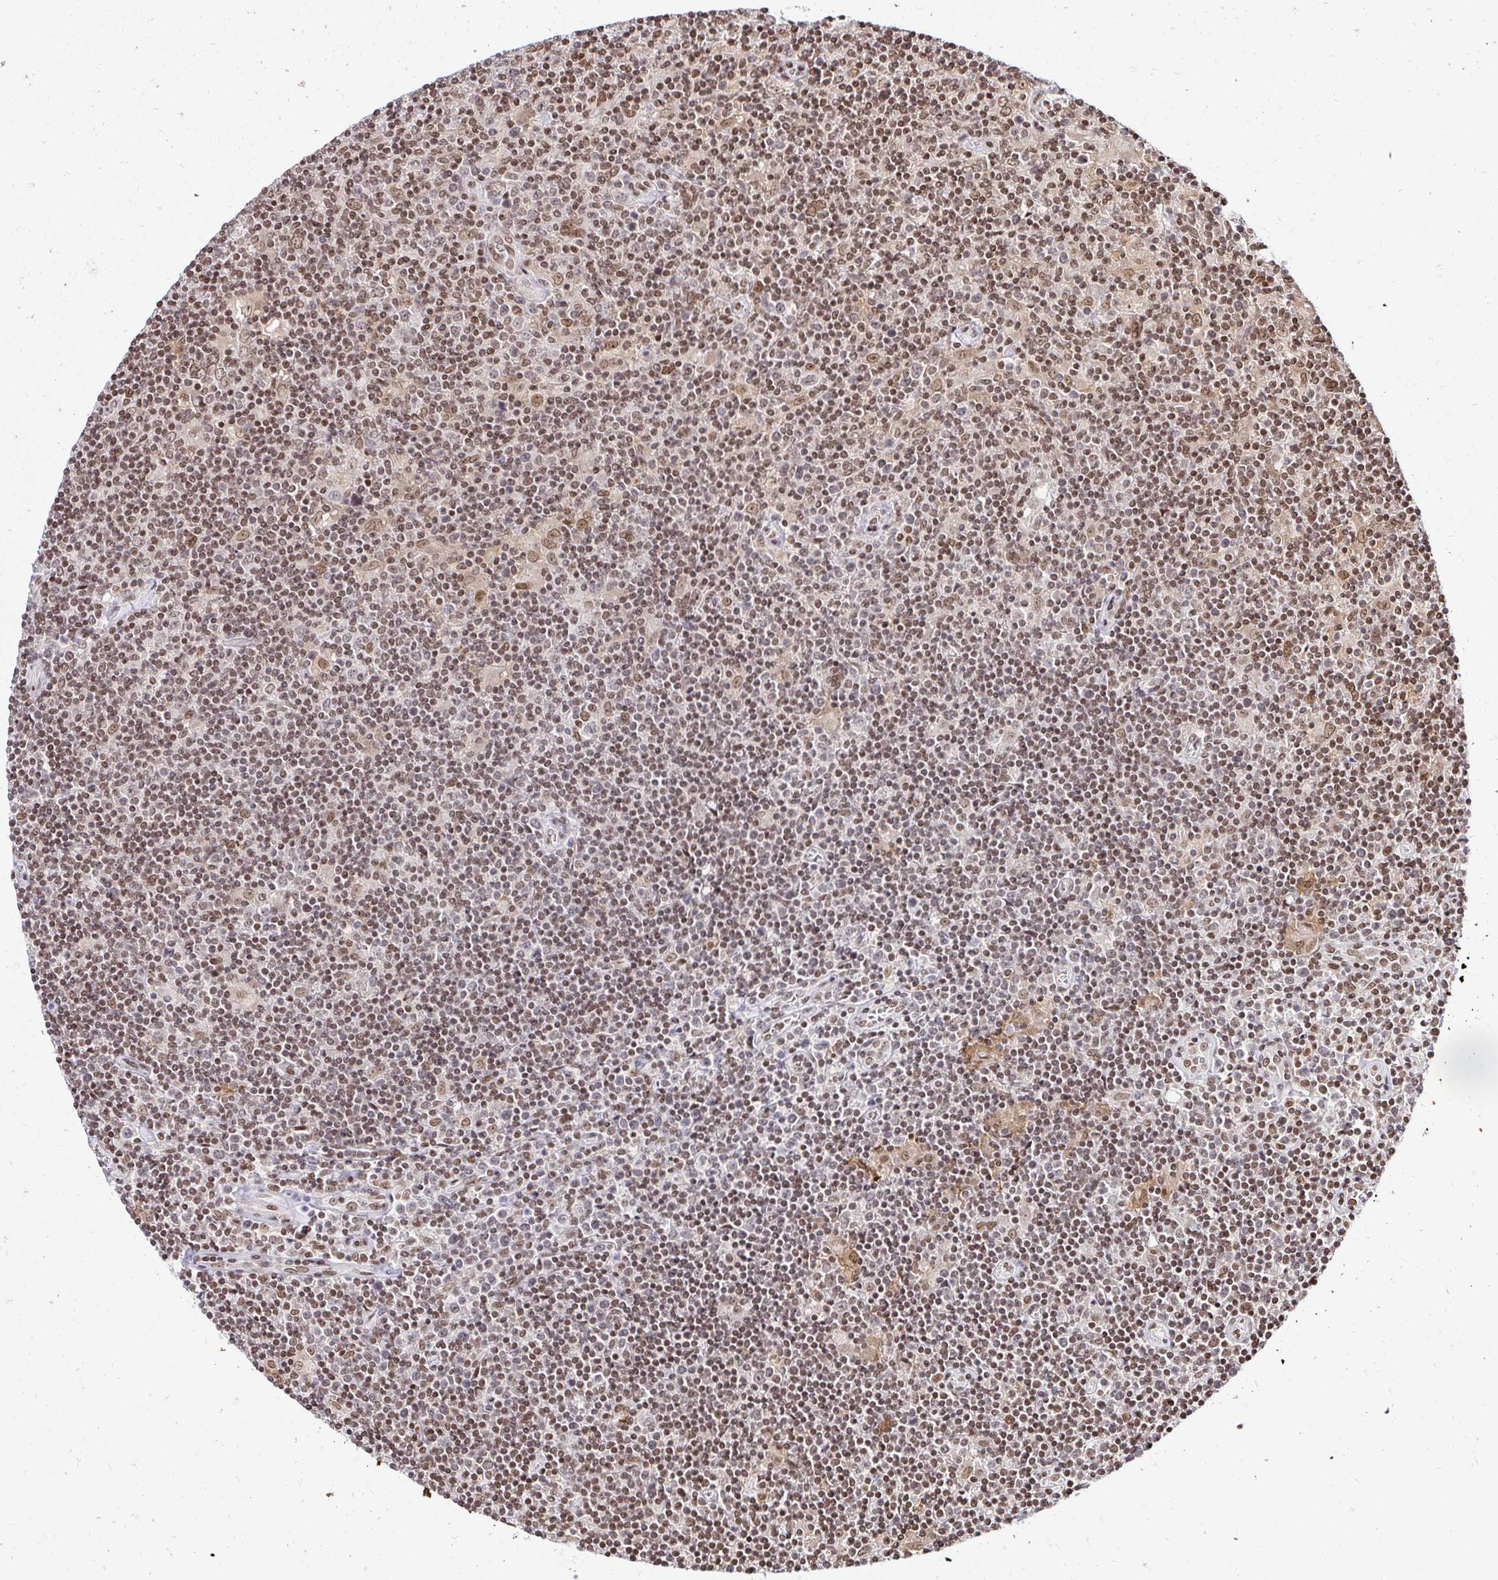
{"staining": {"intensity": "weak", "quantity": ">75%", "location": "nuclear"}, "tissue": "lymphoma", "cell_type": "Tumor cells", "image_type": "cancer", "snomed": [{"axis": "morphology", "description": "Hodgkin's disease, NOS"}, {"axis": "topography", "description": "Lymph node"}], "caption": "Immunohistochemical staining of lymphoma displays weak nuclear protein staining in about >75% of tumor cells.", "gene": "GLYR1", "patient": {"sex": "male", "age": 40}}